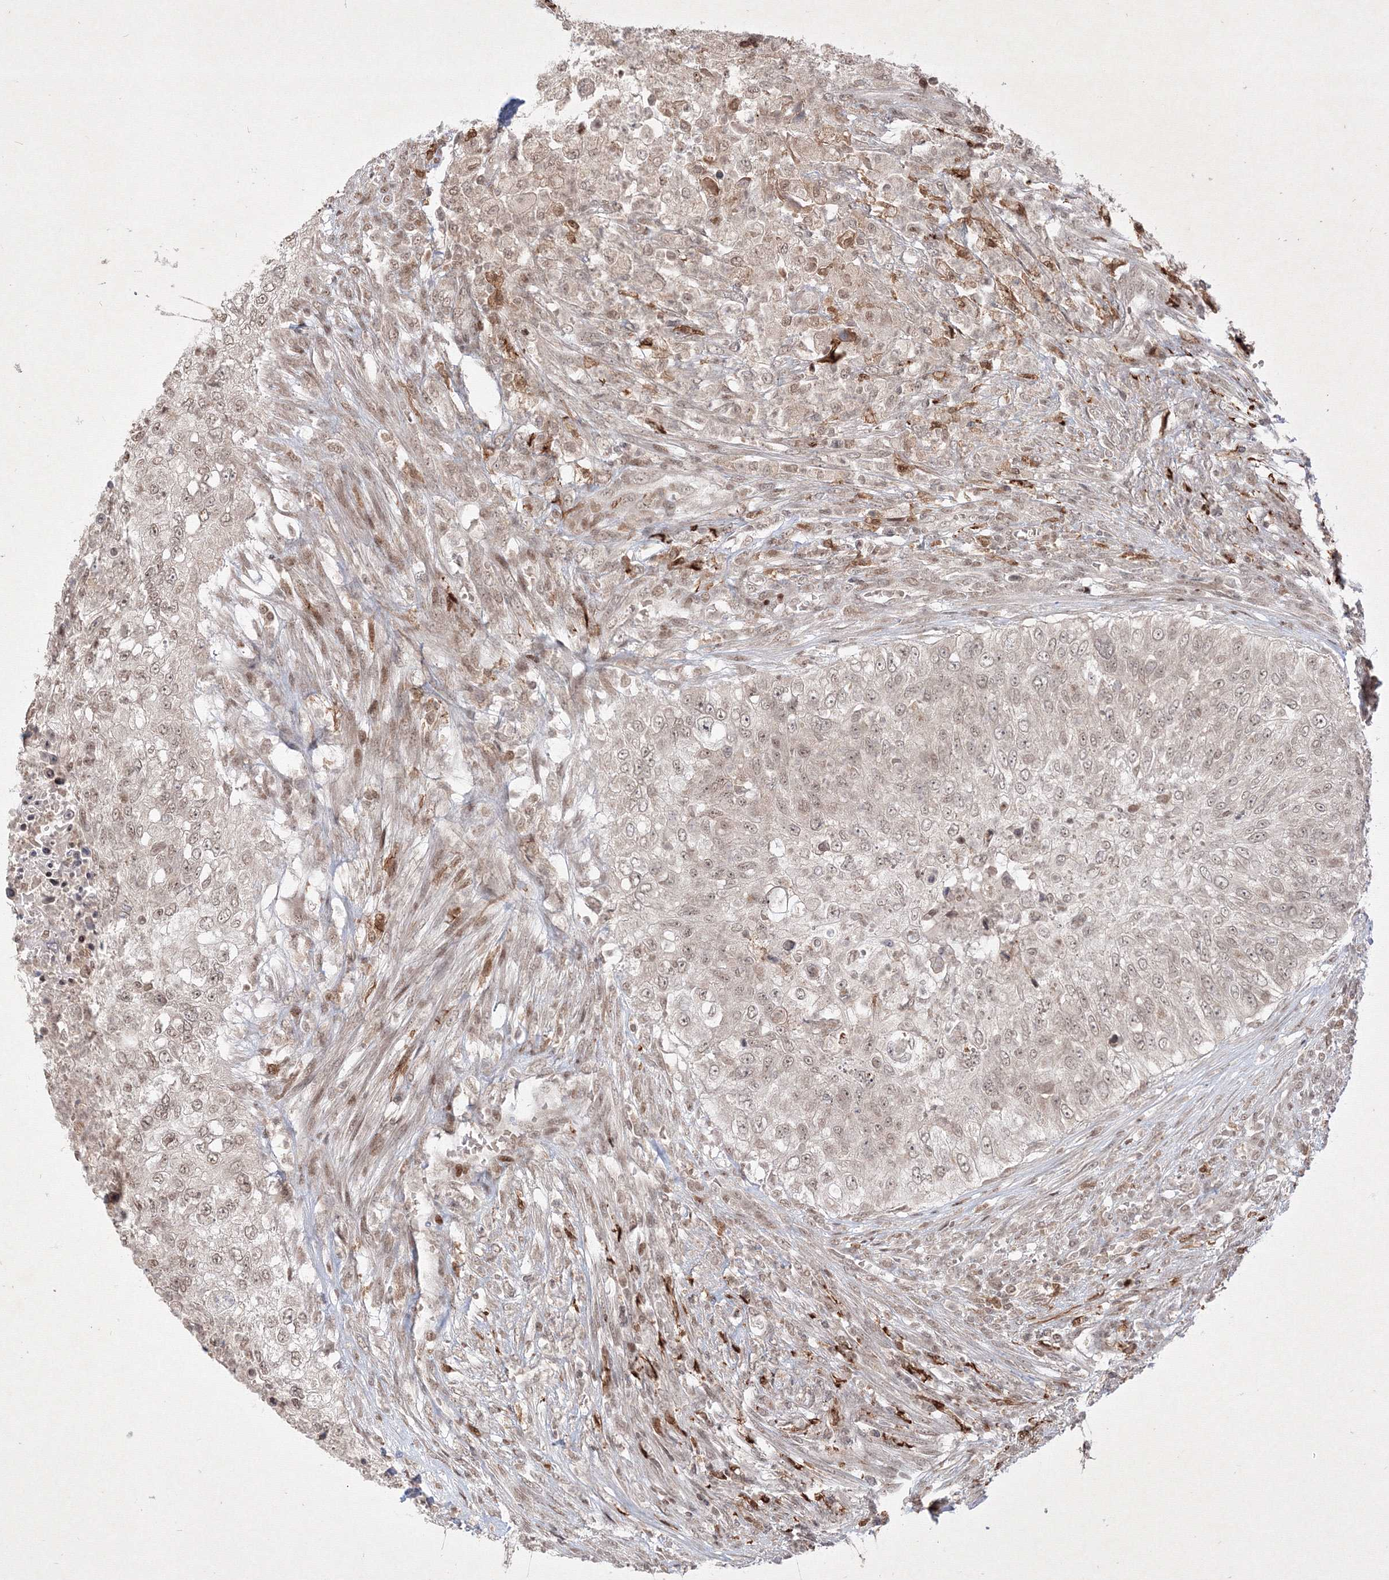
{"staining": {"intensity": "weak", "quantity": ">75%", "location": "nuclear"}, "tissue": "urothelial cancer", "cell_type": "Tumor cells", "image_type": "cancer", "snomed": [{"axis": "morphology", "description": "Urothelial carcinoma, High grade"}, {"axis": "topography", "description": "Urinary bladder"}], "caption": "Protein expression analysis of urothelial cancer demonstrates weak nuclear positivity in approximately >75% of tumor cells.", "gene": "TAB1", "patient": {"sex": "female", "age": 60}}